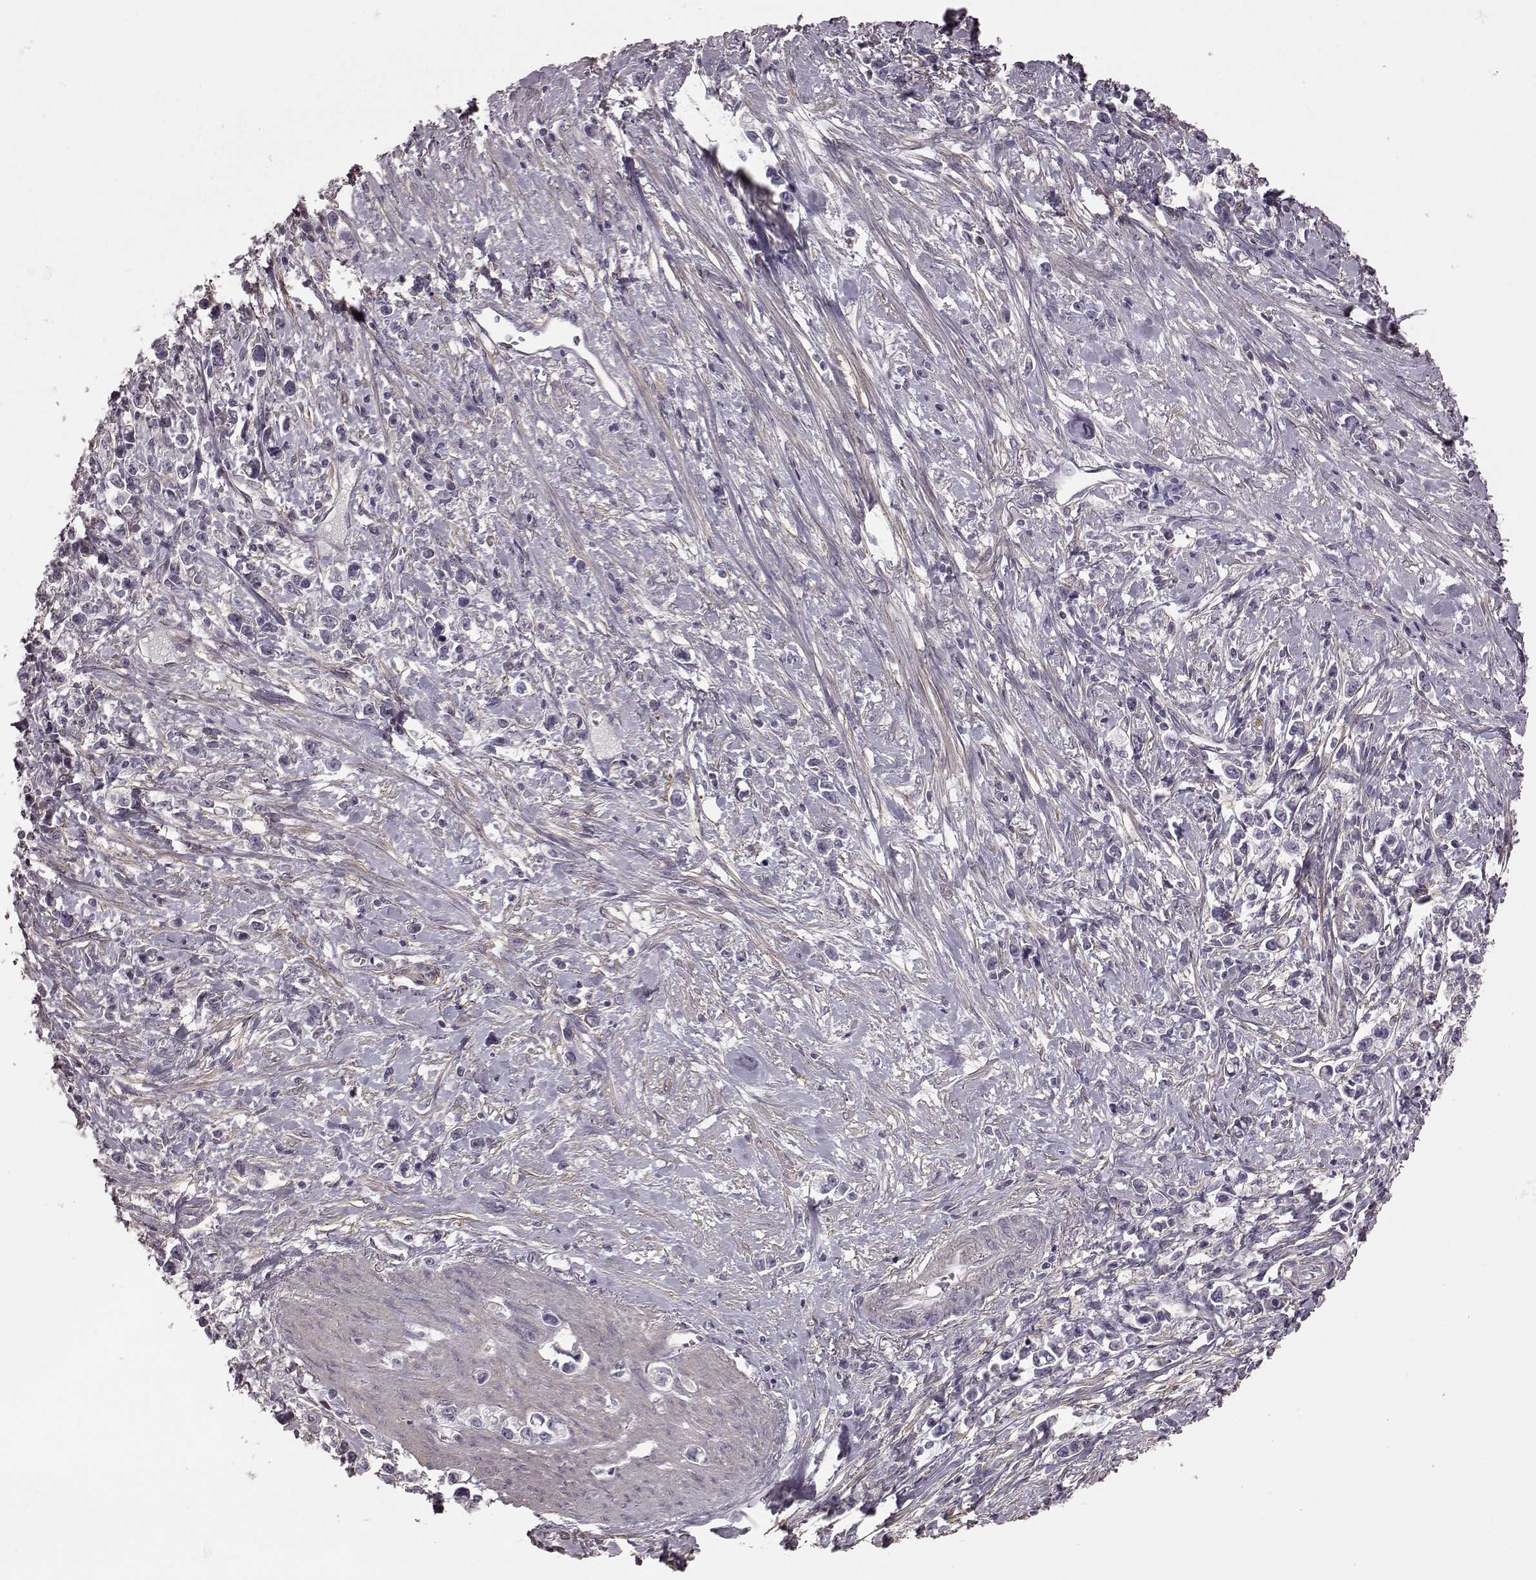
{"staining": {"intensity": "negative", "quantity": "none", "location": "none"}, "tissue": "stomach cancer", "cell_type": "Tumor cells", "image_type": "cancer", "snomed": [{"axis": "morphology", "description": "Adenocarcinoma, NOS"}, {"axis": "topography", "description": "Stomach"}], "caption": "IHC of stomach cancer (adenocarcinoma) reveals no positivity in tumor cells. (Brightfield microscopy of DAB IHC at high magnification).", "gene": "GRK1", "patient": {"sex": "male", "age": 63}}